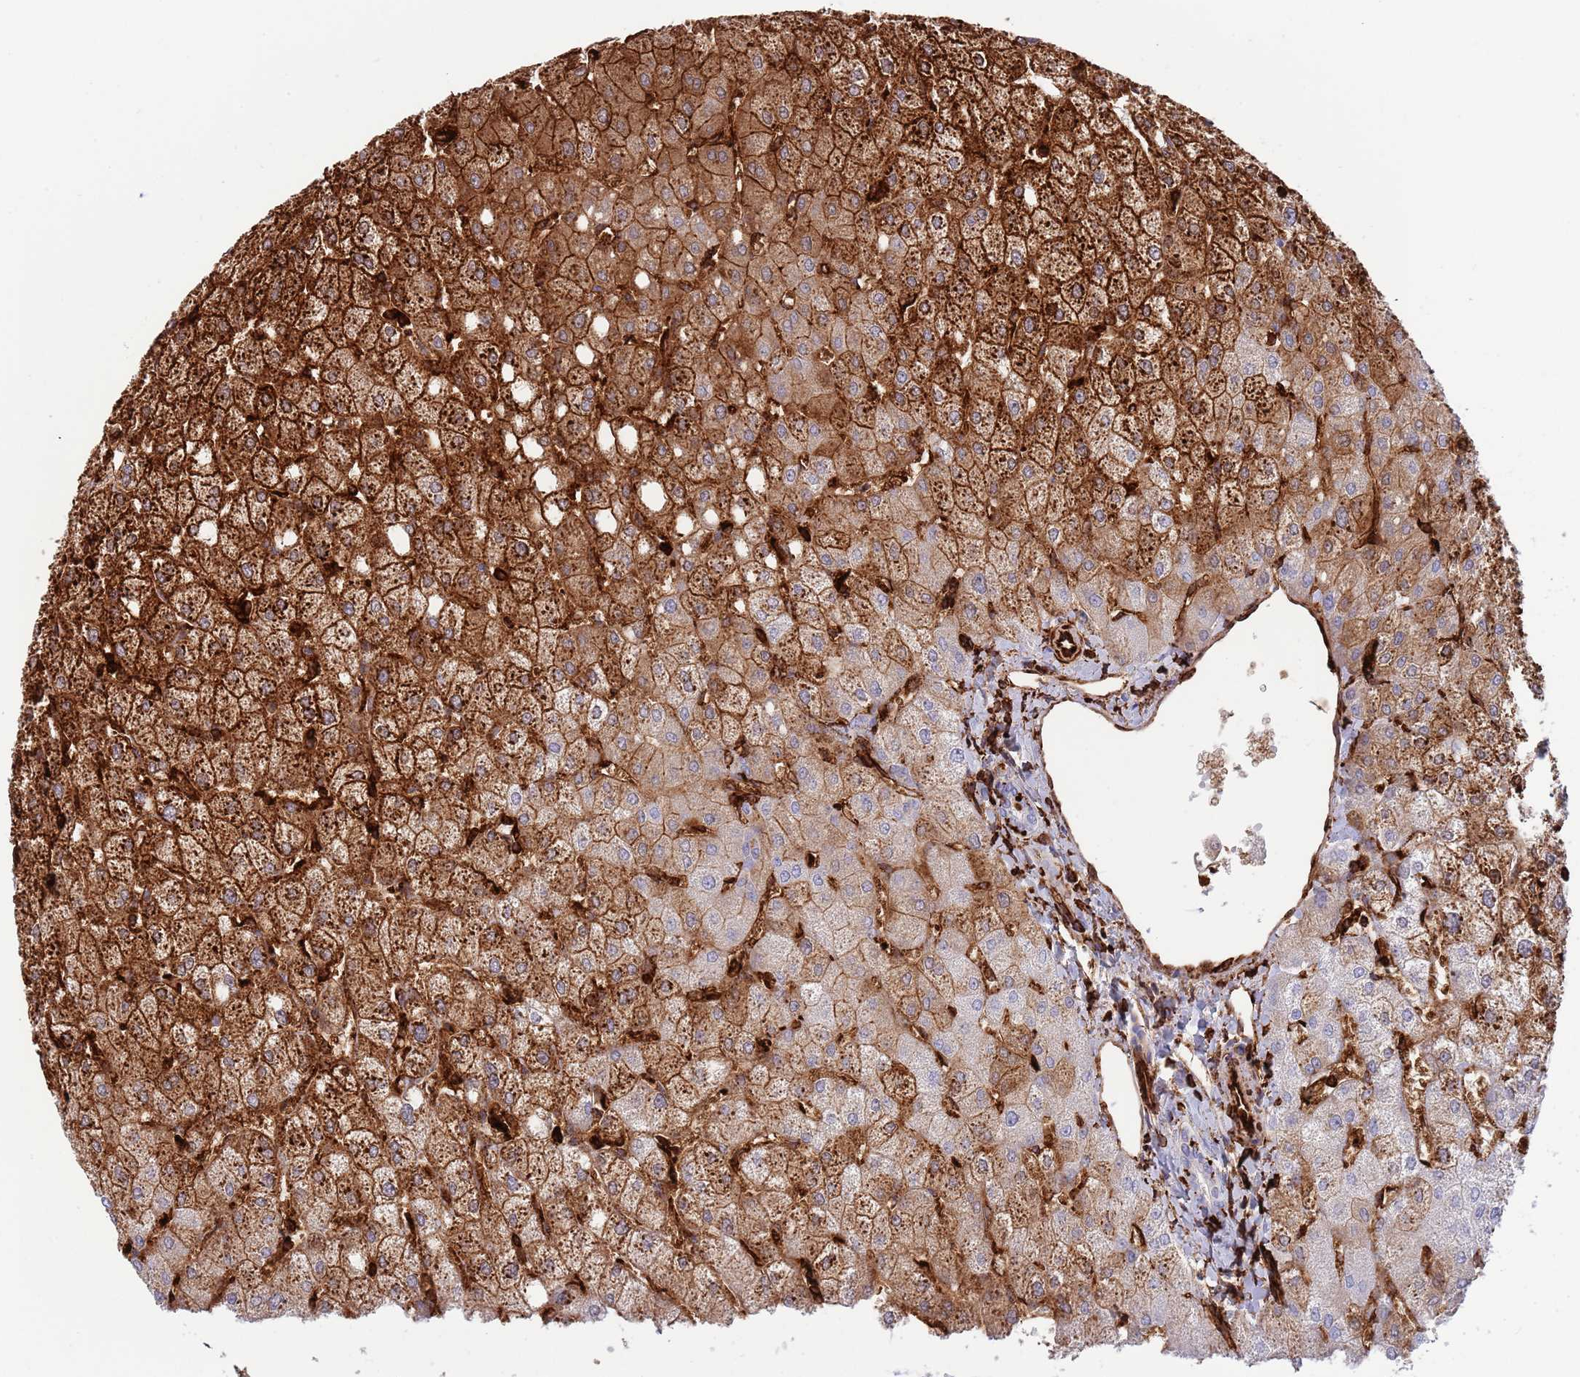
{"staining": {"intensity": "negative", "quantity": "none", "location": "none"}, "tissue": "liver", "cell_type": "Cholangiocytes", "image_type": "normal", "snomed": [{"axis": "morphology", "description": "Normal tissue, NOS"}, {"axis": "topography", "description": "Liver"}], "caption": "IHC of benign liver reveals no expression in cholangiocytes.", "gene": "KBTBD6", "patient": {"sex": "female", "age": 54}}